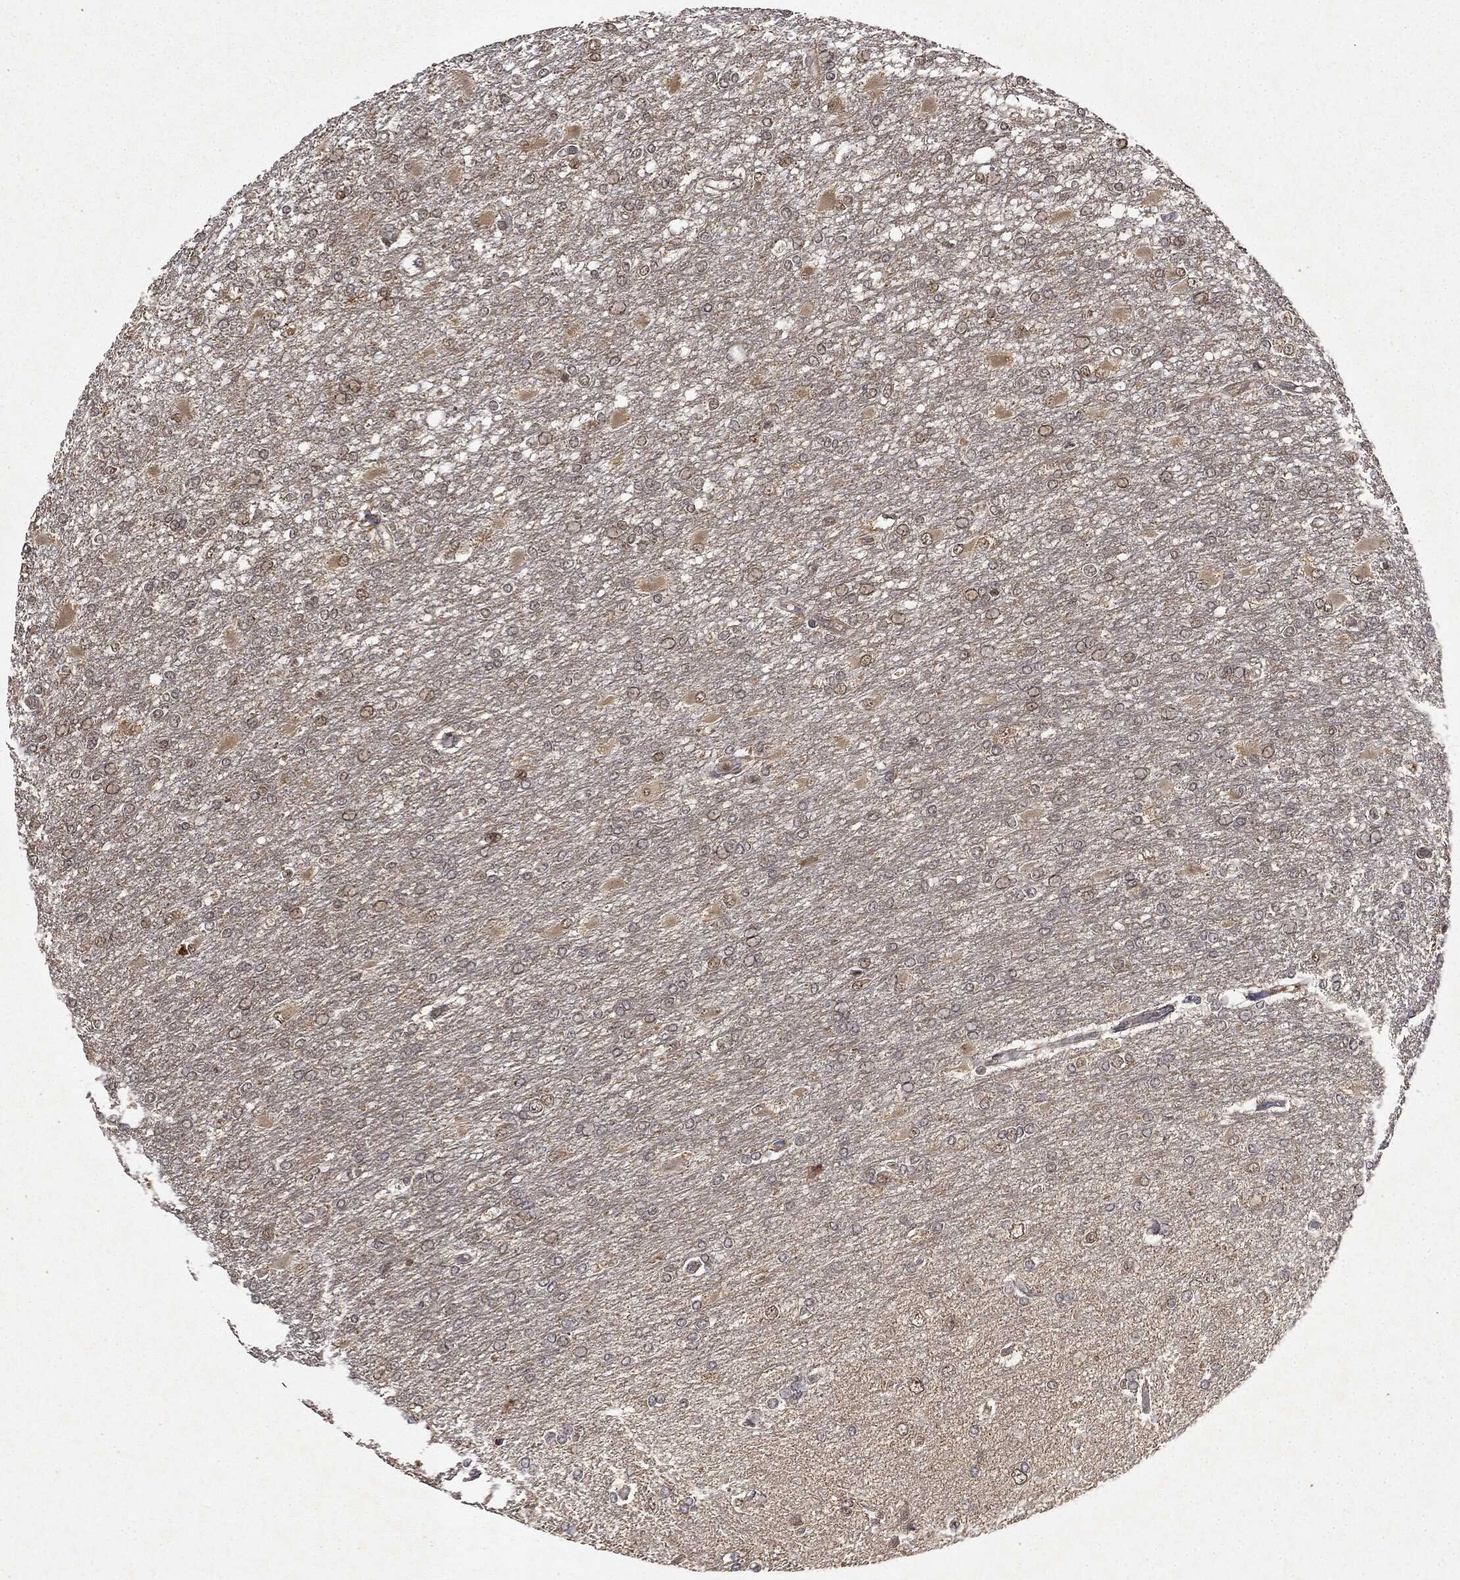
{"staining": {"intensity": "weak", "quantity": "<25%", "location": "cytoplasmic/membranous"}, "tissue": "glioma", "cell_type": "Tumor cells", "image_type": "cancer", "snomed": [{"axis": "morphology", "description": "Glioma, malignant, High grade"}, {"axis": "topography", "description": "Cerebral cortex"}], "caption": "IHC of human malignant glioma (high-grade) displays no positivity in tumor cells.", "gene": "ZNHIT6", "patient": {"sex": "male", "age": 79}}